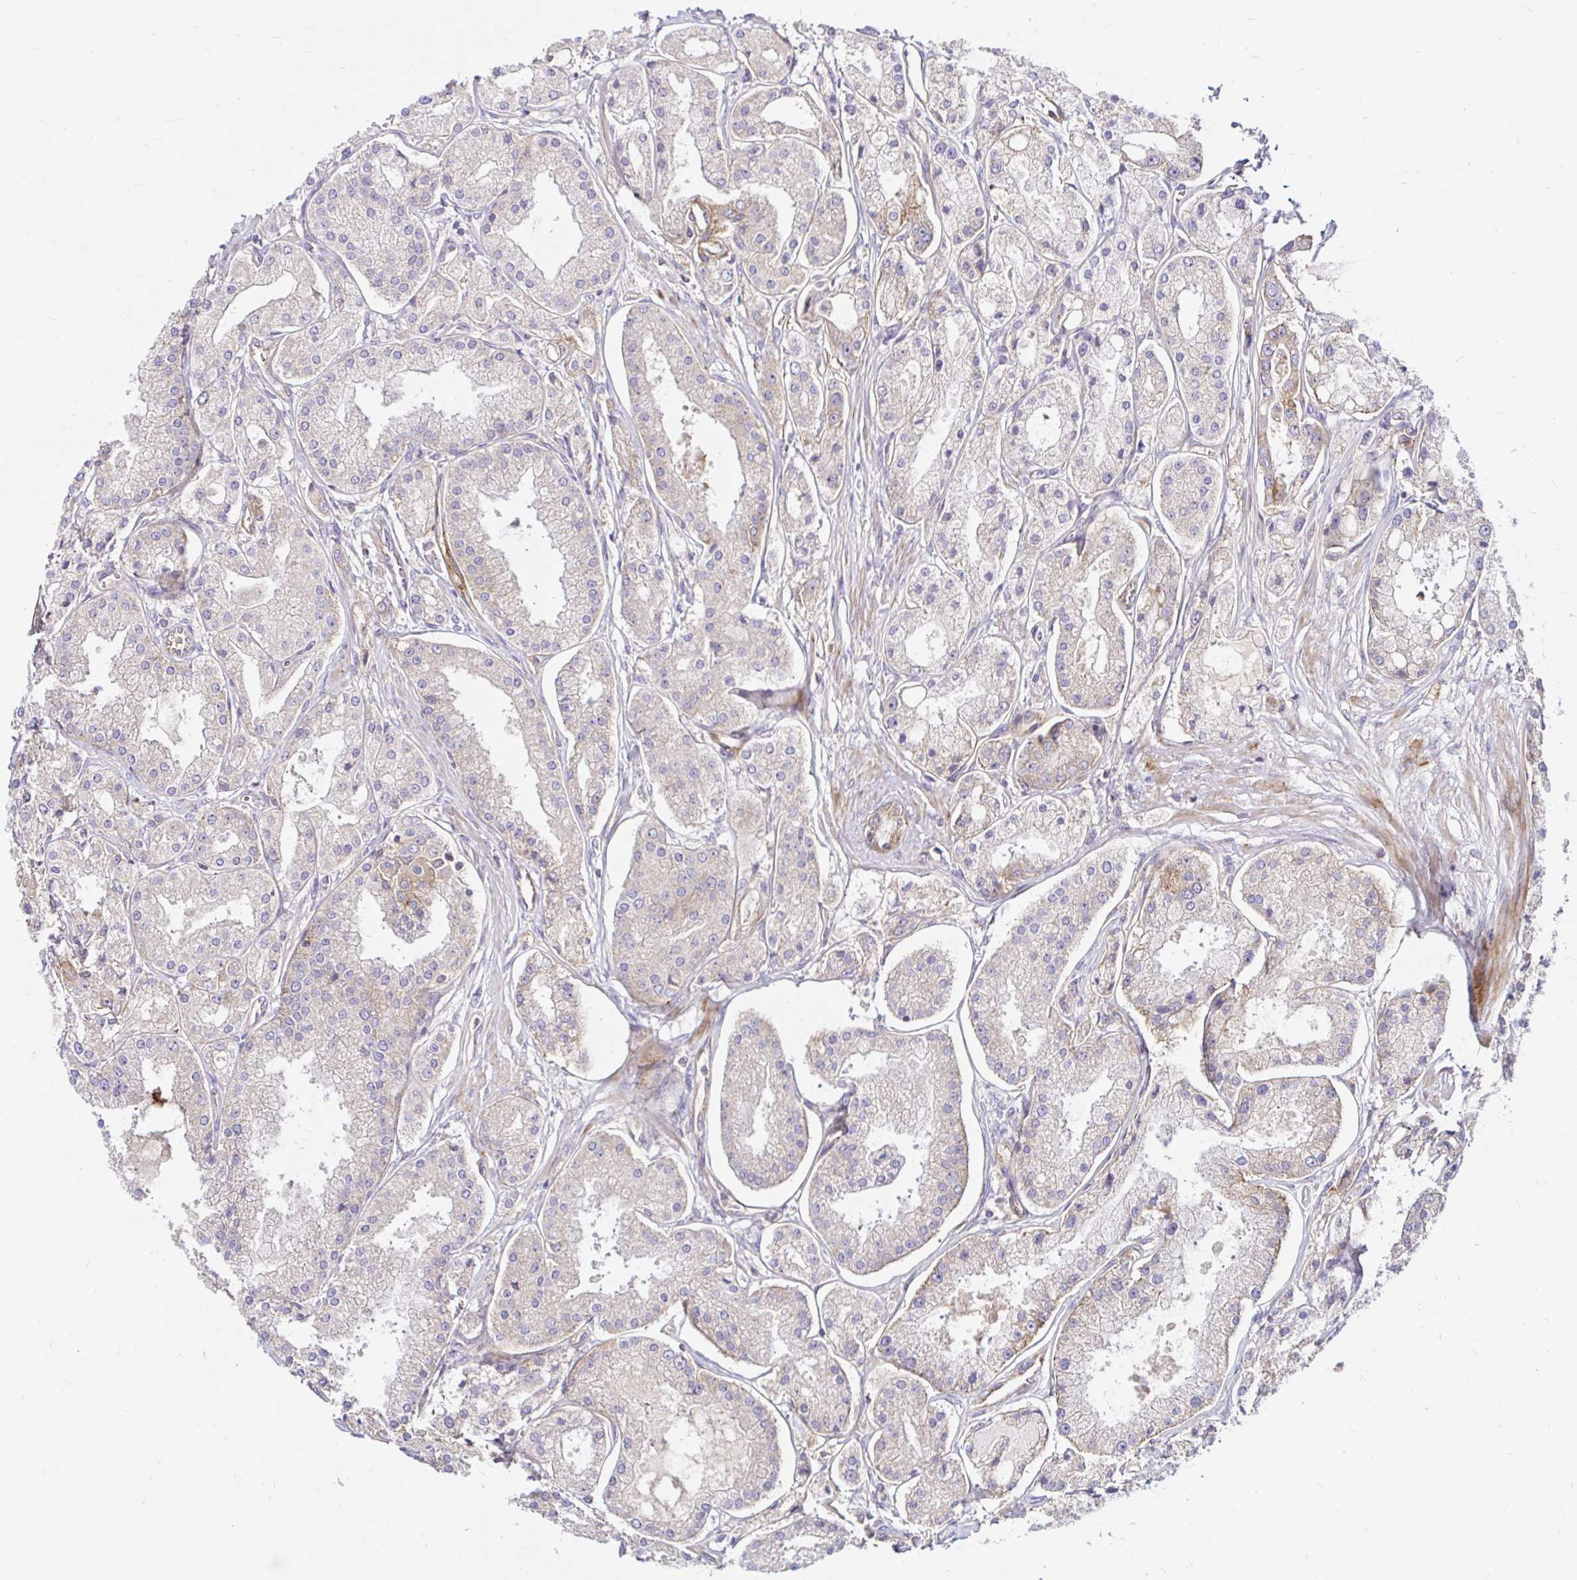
{"staining": {"intensity": "weak", "quantity": "<25%", "location": "cytoplasmic/membranous"}, "tissue": "prostate cancer", "cell_type": "Tumor cells", "image_type": "cancer", "snomed": [{"axis": "morphology", "description": "Adenocarcinoma, High grade"}, {"axis": "topography", "description": "Prostate"}], "caption": "Tumor cells are negative for protein expression in human prostate high-grade adenocarcinoma.", "gene": "ITGA2", "patient": {"sex": "male", "age": 66}}